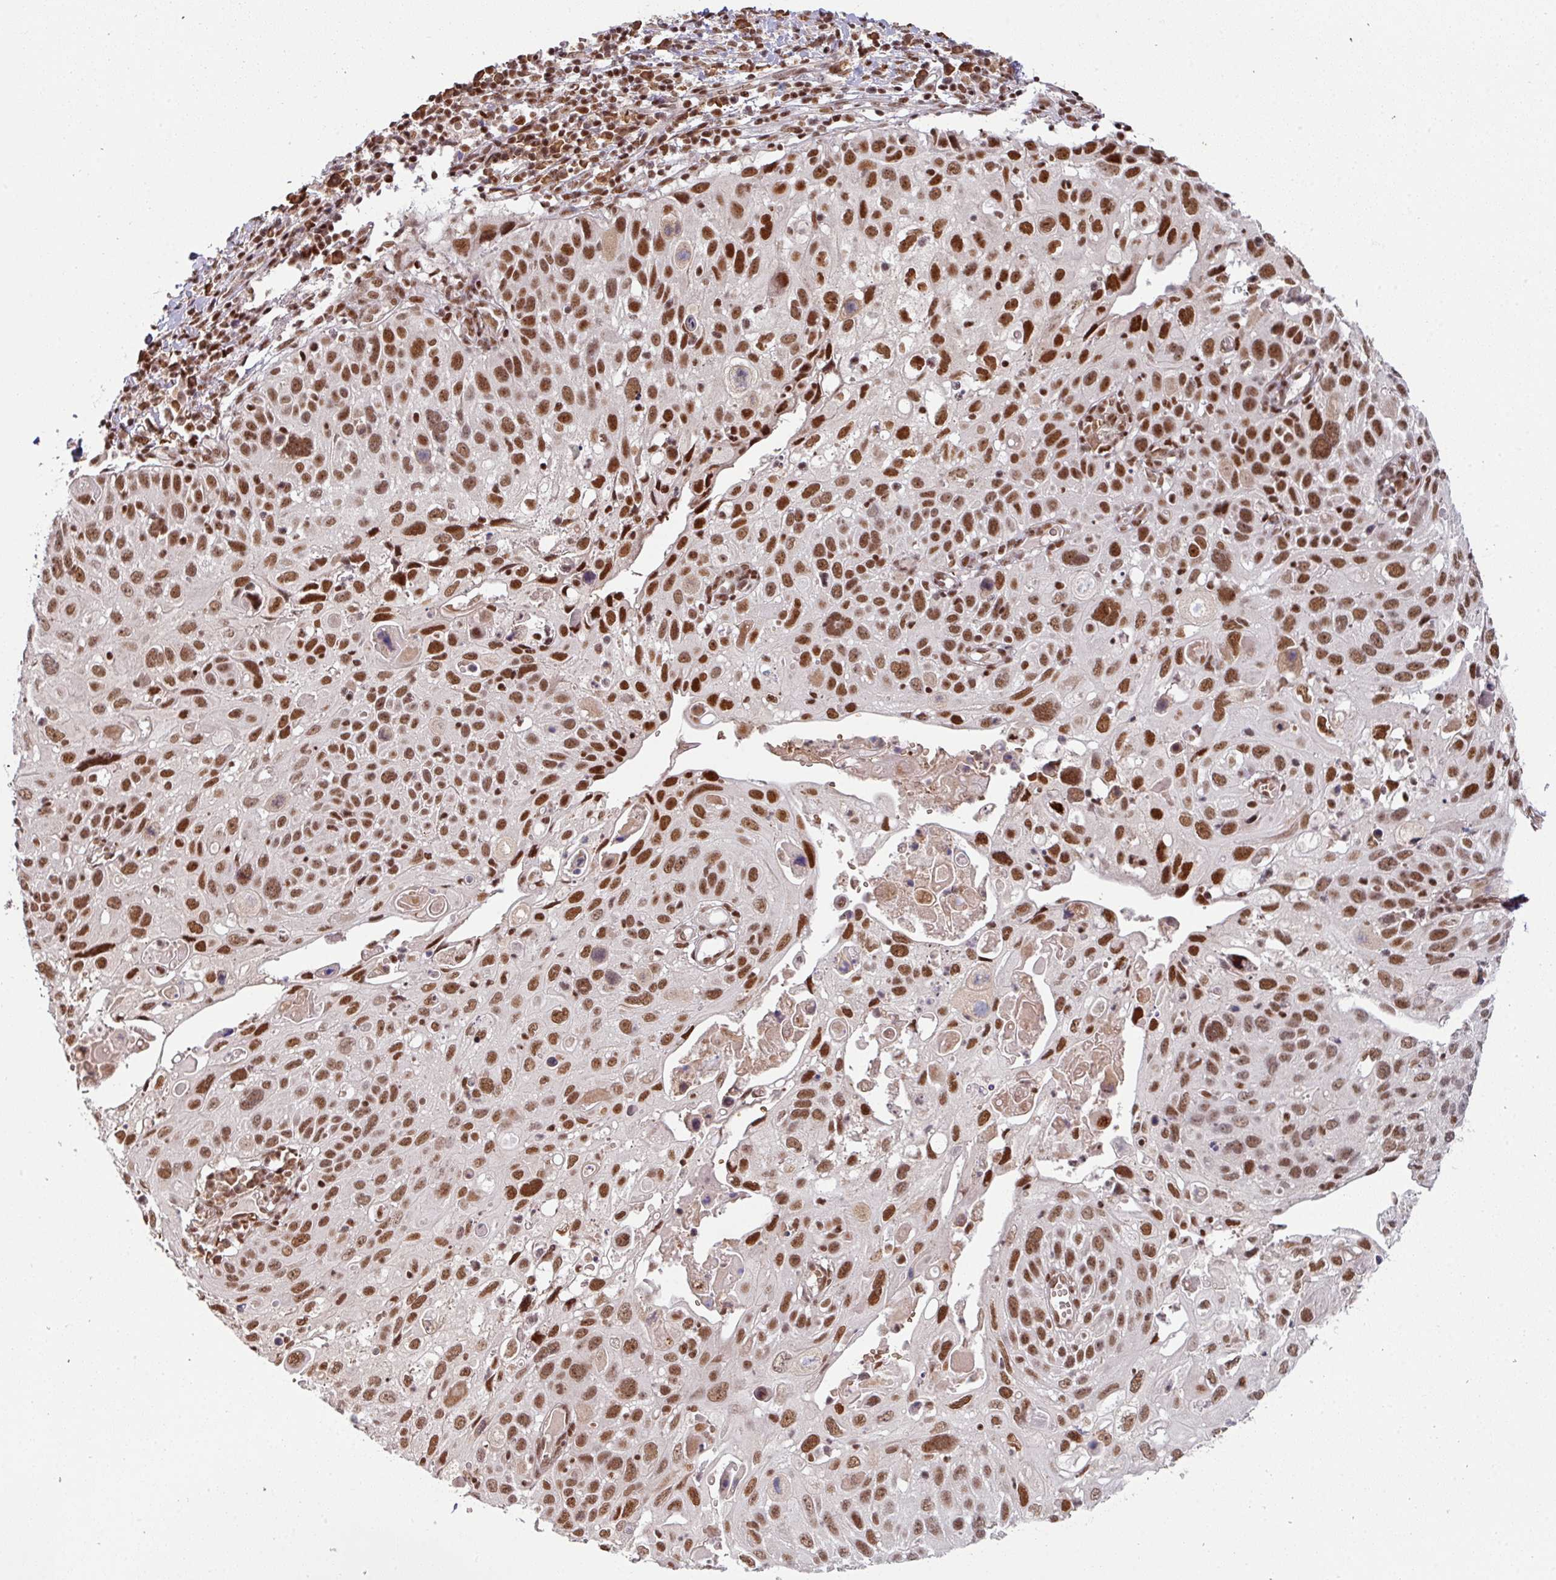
{"staining": {"intensity": "strong", "quantity": ">75%", "location": "nuclear"}, "tissue": "cervical cancer", "cell_type": "Tumor cells", "image_type": "cancer", "snomed": [{"axis": "morphology", "description": "Squamous cell carcinoma, NOS"}, {"axis": "topography", "description": "Cervix"}], "caption": "A histopathology image of human cervical cancer stained for a protein shows strong nuclear brown staining in tumor cells.", "gene": "PHF23", "patient": {"sex": "female", "age": 70}}